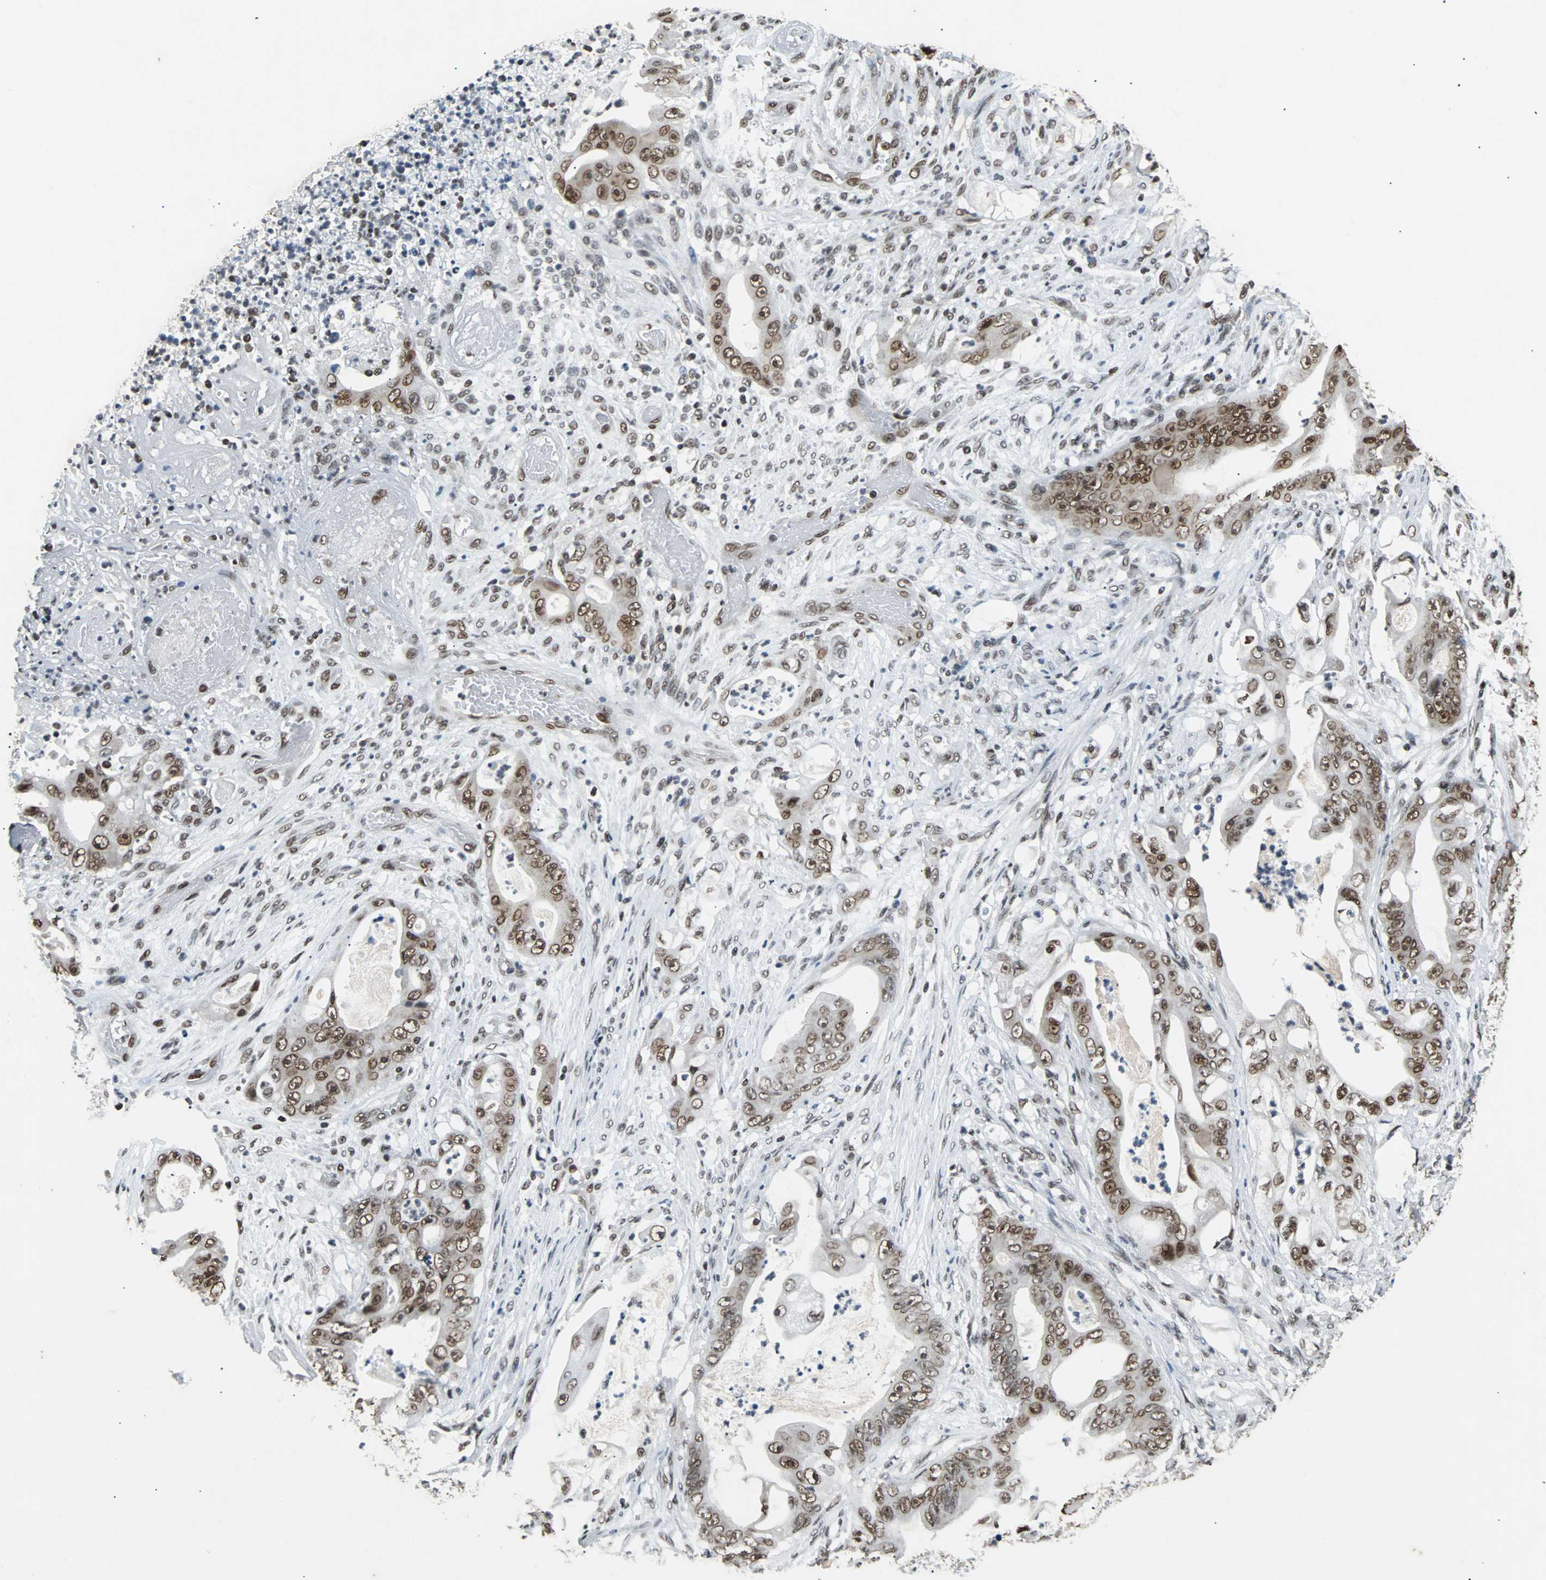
{"staining": {"intensity": "strong", "quantity": ">75%", "location": "cytoplasmic/membranous,nuclear"}, "tissue": "stomach cancer", "cell_type": "Tumor cells", "image_type": "cancer", "snomed": [{"axis": "morphology", "description": "Adenocarcinoma, NOS"}, {"axis": "topography", "description": "Stomach"}], "caption": "Brown immunohistochemical staining in stomach cancer (adenocarcinoma) shows strong cytoplasmic/membranous and nuclear positivity in approximately >75% of tumor cells. The staining was performed using DAB, with brown indicating positive protein expression. Nuclei are stained blue with hematoxylin.", "gene": "GATAD2A", "patient": {"sex": "female", "age": 73}}